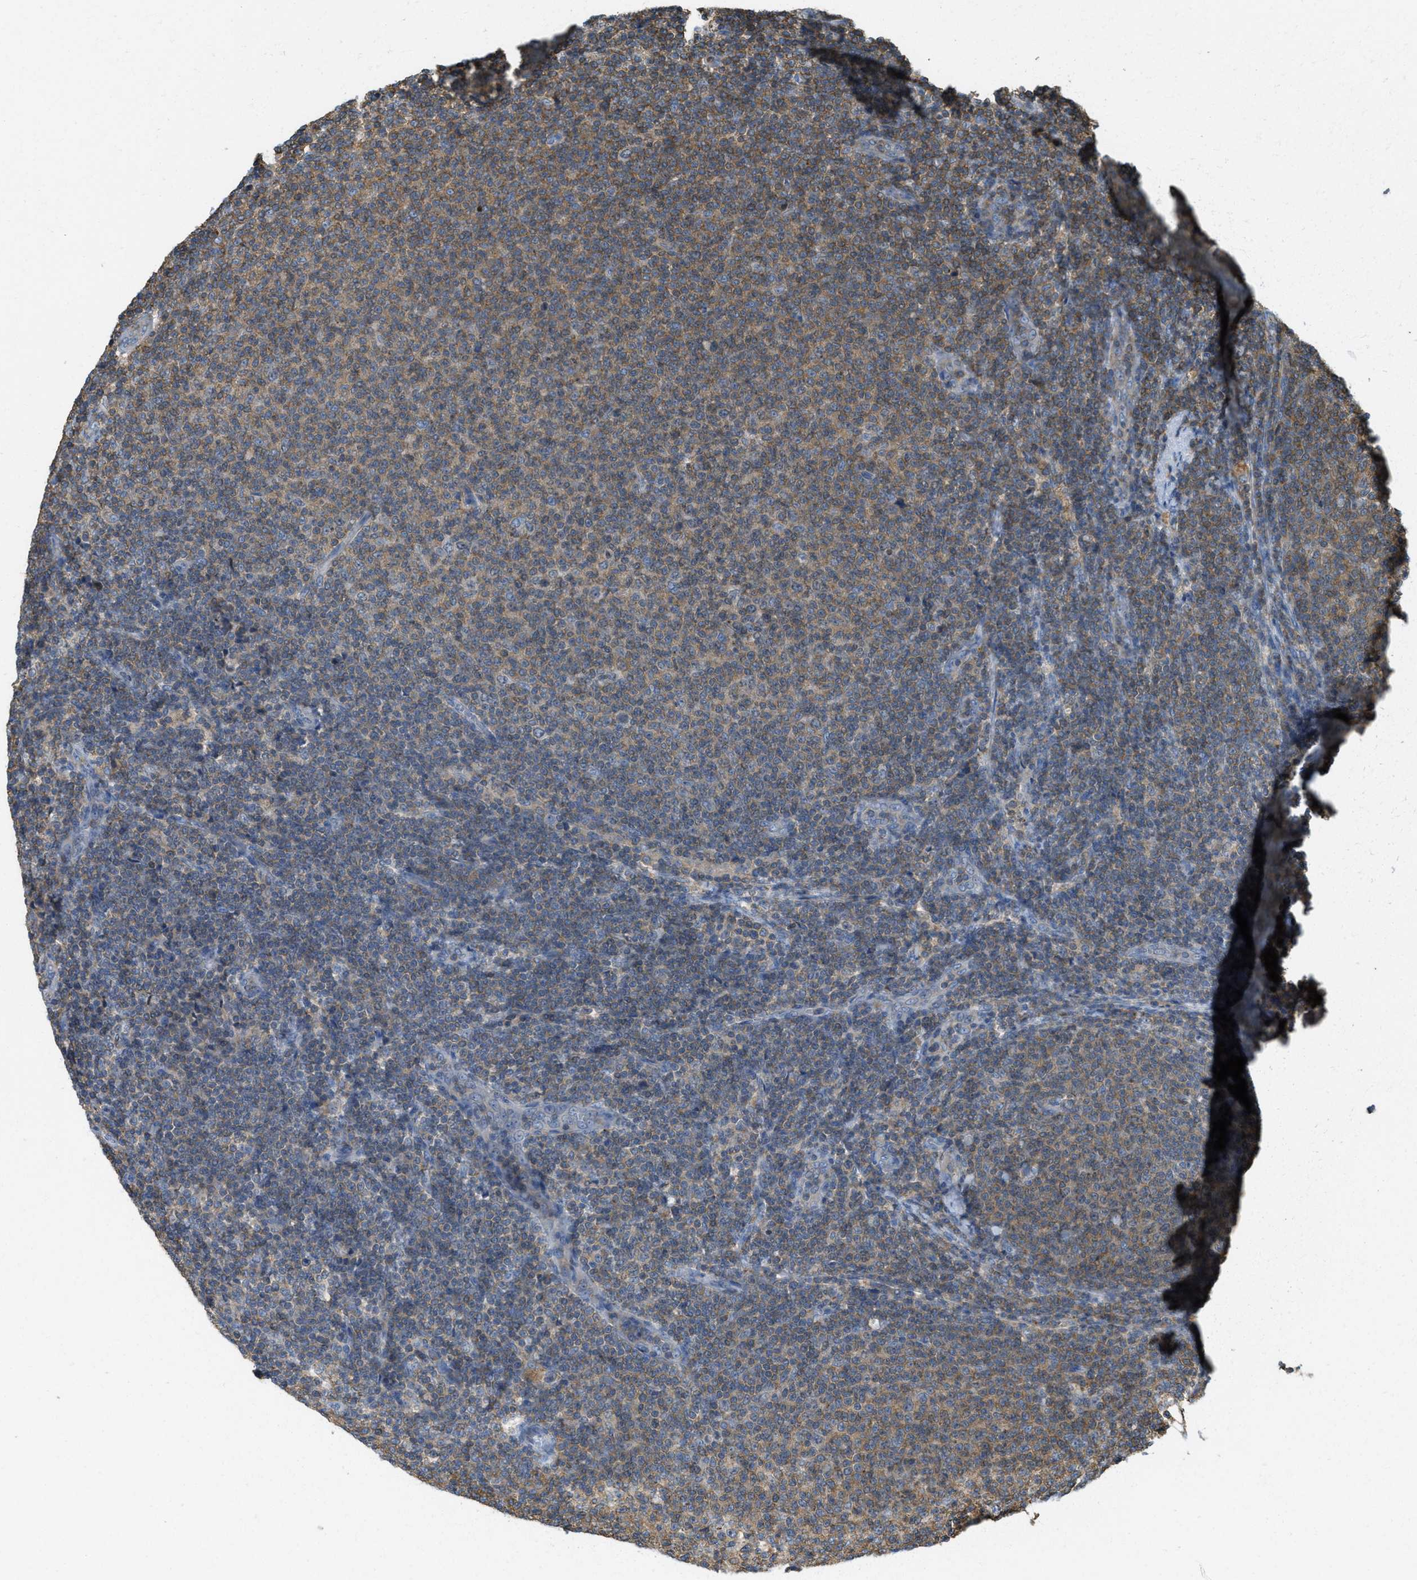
{"staining": {"intensity": "moderate", "quantity": "25%-75%", "location": "cytoplasmic/membranous"}, "tissue": "lymphoma", "cell_type": "Tumor cells", "image_type": "cancer", "snomed": [{"axis": "morphology", "description": "Malignant lymphoma, non-Hodgkin's type, Low grade"}, {"axis": "topography", "description": "Lymph node"}], "caption": "Low-grade malignant lymphoma, non-Hodgkin's type stained with DAB immunohistochemistry displays medium levels of moderate cytoplasmic/membranous staining in approximately 25%-75% of tumor cells.", "gene": "GRIK2", "patient": {"sex": "male", "age": 66}}